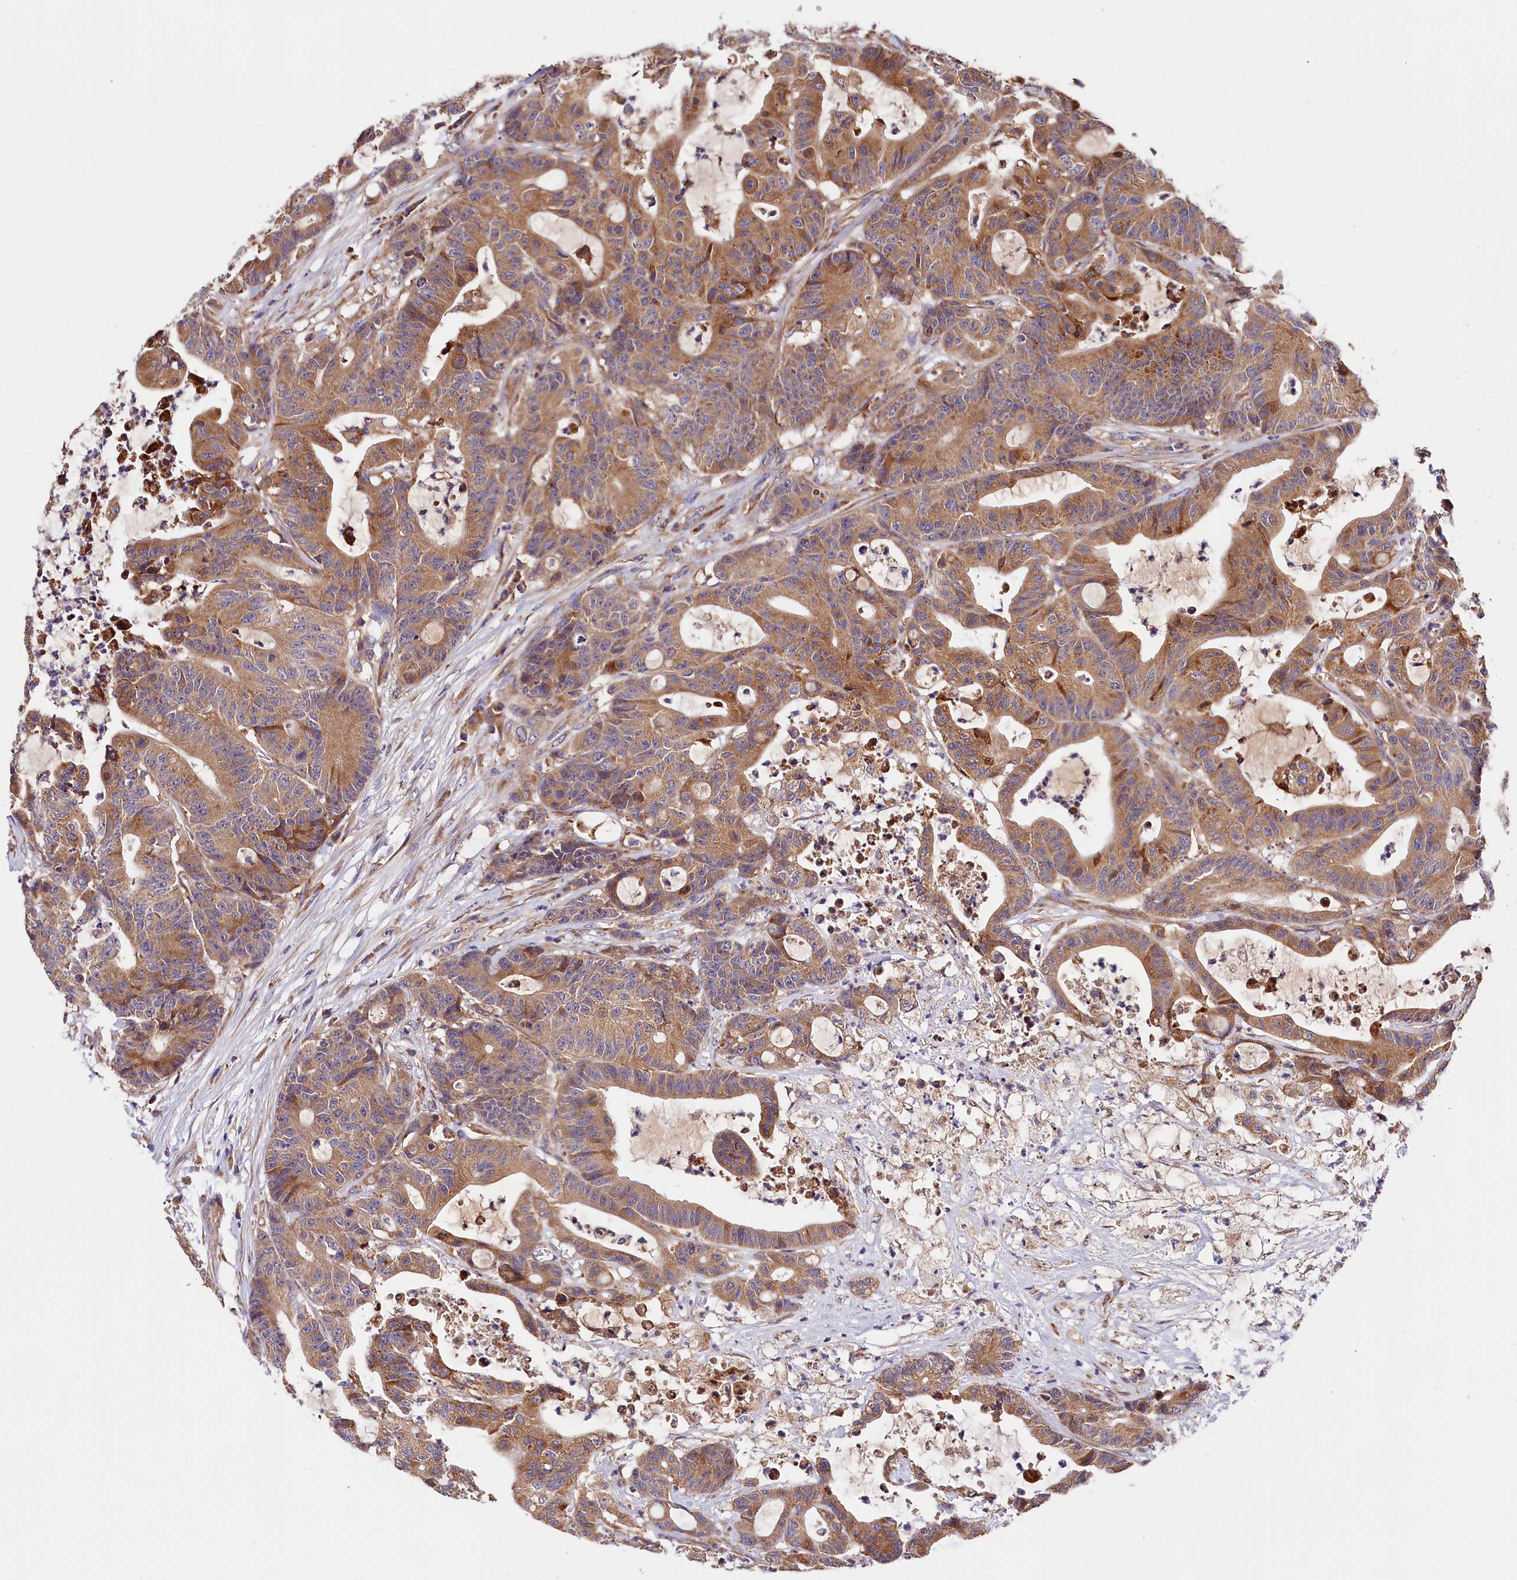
{"staining": {"intensity": "moderate", "quantity": ">75%", "location": "cytoplasmic/membranous"}, "tissue": "colorectal cancer", "cell_type": "Tumor cells", "image_type": "cancer", "snomed": [{"axis": "morphology", "description": "Adenocarcinoma, NOS"}, {"axis": "topography", "description": "Colon"}], "caption": "The photomicrograph reveals a brown stain indicating the presence of a protein in the cytoplasmic/membranous of tumor cells in adenocarcinoma (colorectal).", "gene": "SPG11", "patient": {"sex": "female", "age": 84}}